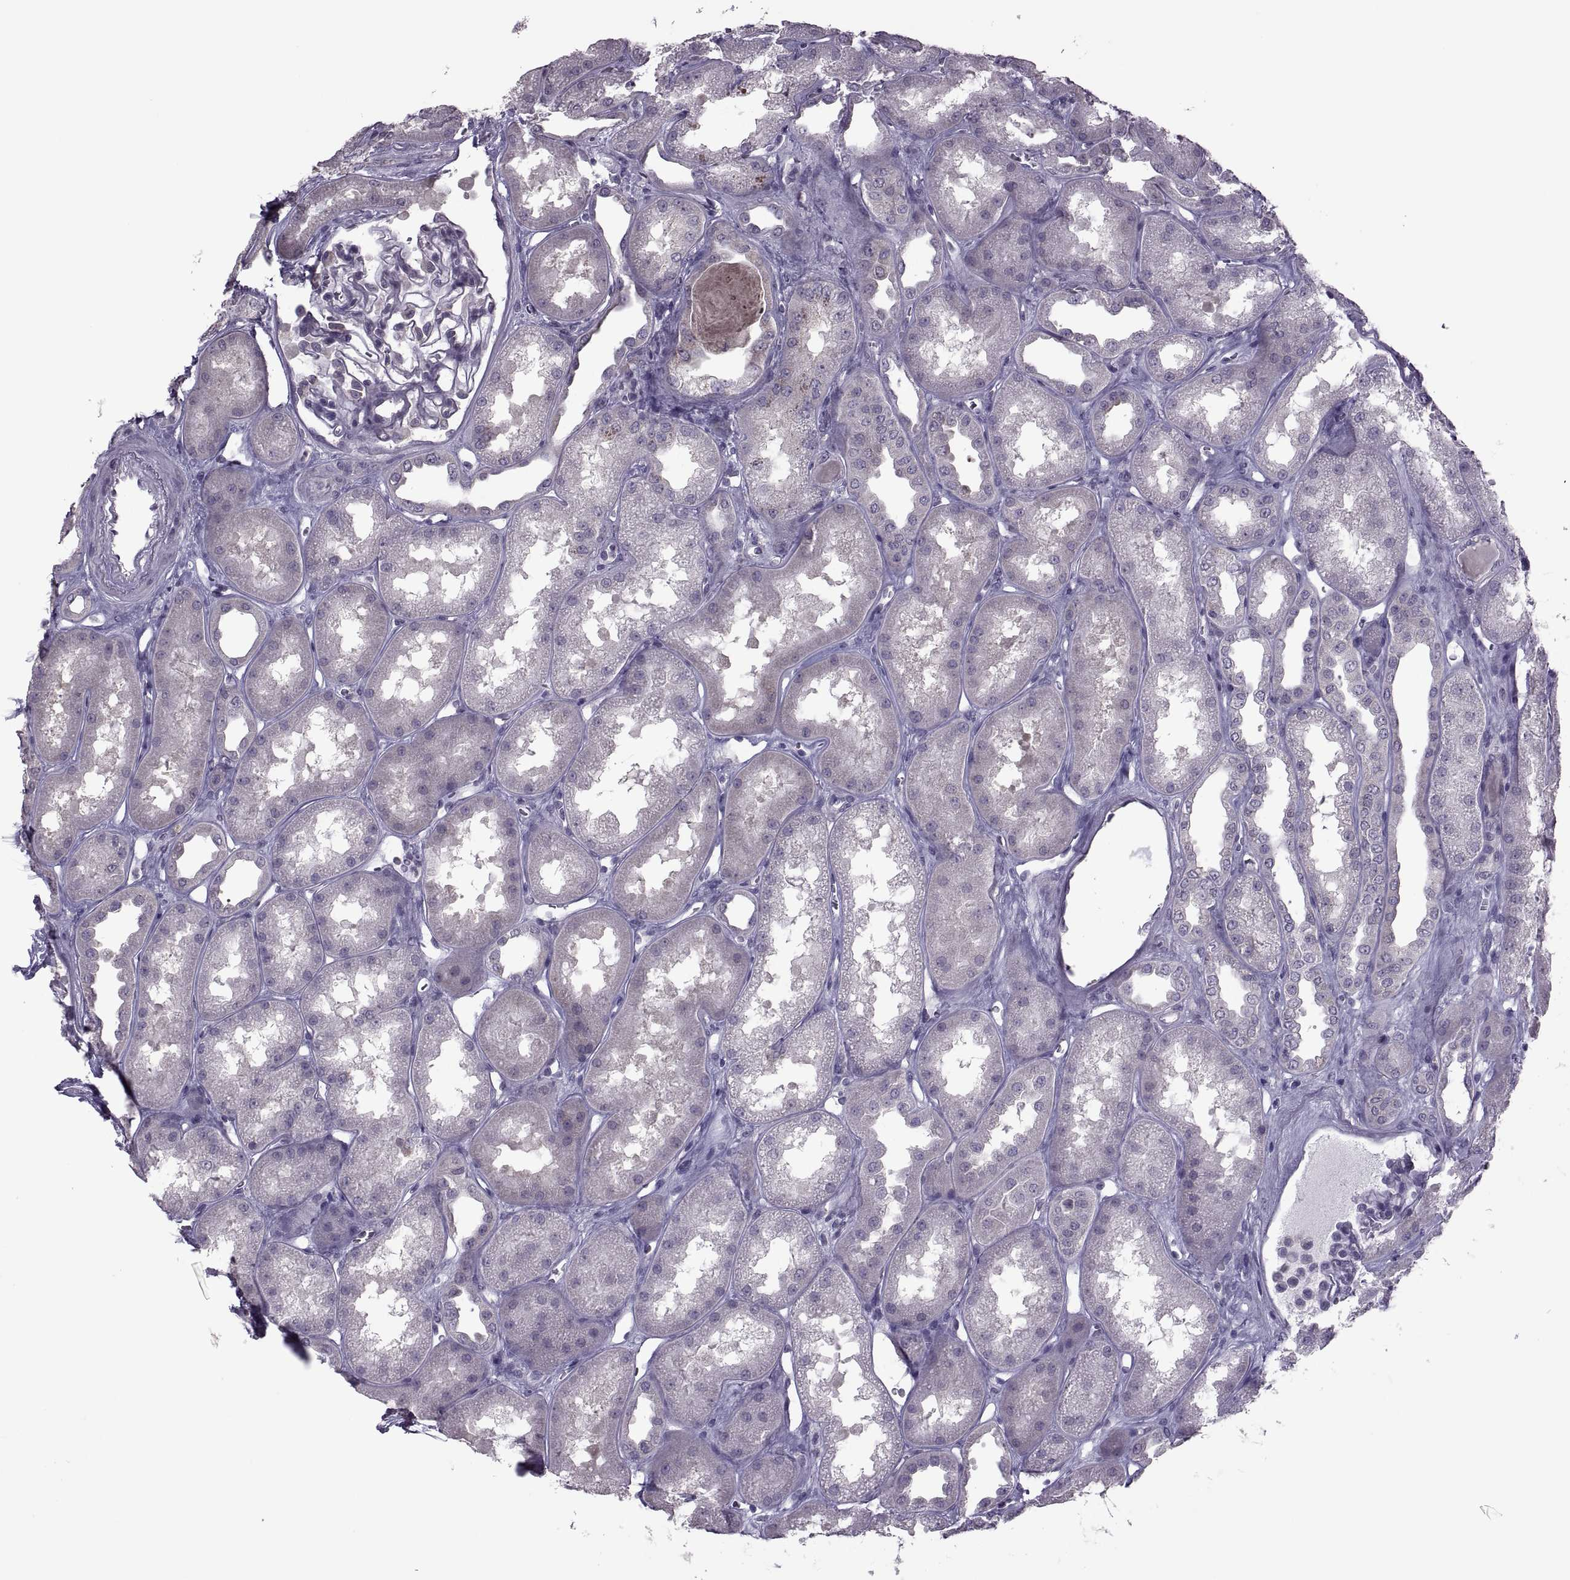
{"staining": {"intensity": "negative", "quantity": "none", "location": "none"}, "tissue": "kidney", "cell_type": "Cells in glomeruli", "image_type": "normal", "snomed": [{"axis": "morphology", "description": "Normal tissue, NOS"}, {"axis": "topography", "description": "Kidney"}], "caption": "Micrograph shows no protein positivity in cells in glomeruli of benign kidney. The staining was performed using DAB to visualize the protein expression in brown, while the nuclei were stained in blue with hematoxylin (Magnification: 20x).", "gene": "PABPC1", "patient": {"sex": "male", "age": 61}}